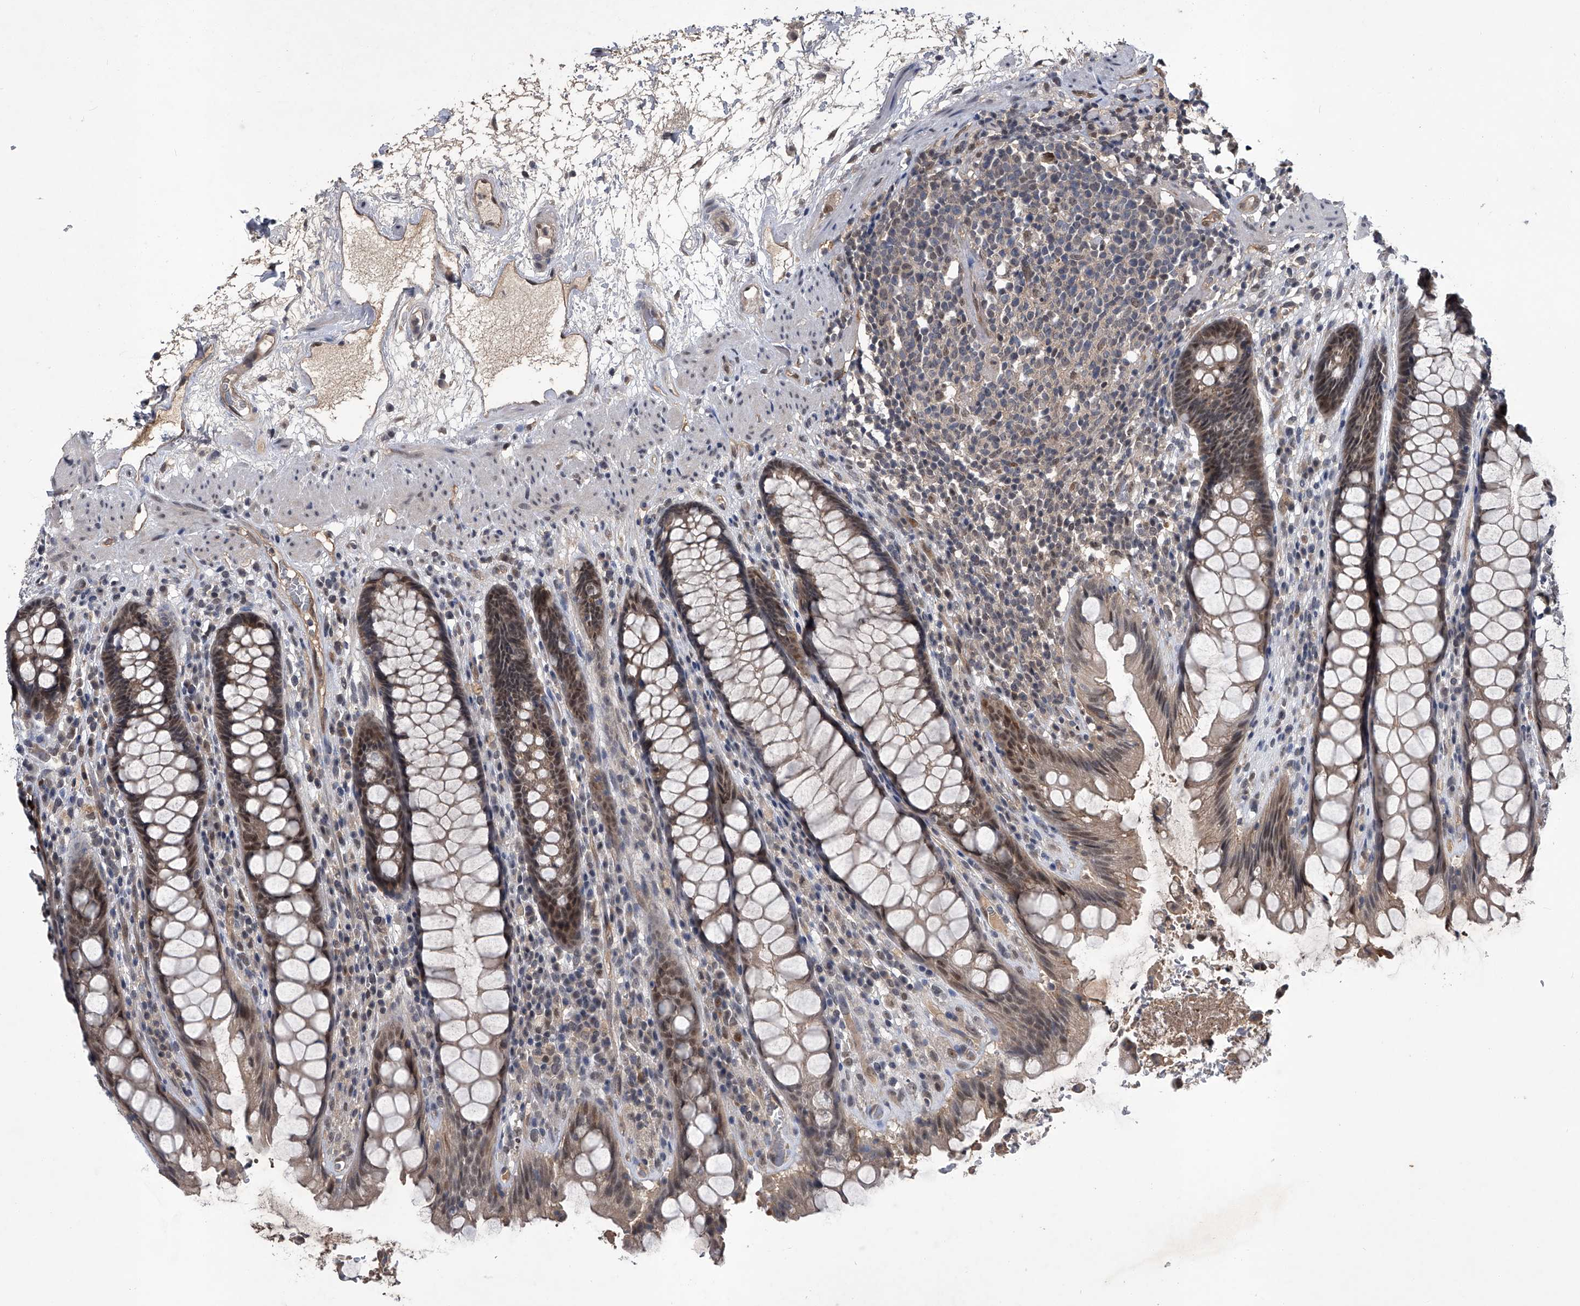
{"staining": {"intensity": "weak", "quantity": "25%-75%", "location": "cytoplasmic/membranous"}, "tissue": "rectum", "cell_type": "Glandular cells", "image_type": "normal", "snomed": [{"axis": "morphology", "description": "Normal tissue, NOS"}, {"axis": "topography", "description": "Rectum"}], "caption": "Brown immunohistochemical staining in unremarkable rectum exhibits weak cytoplasmic/membranous staining in approximately 25%-75% of glandular cells. (Brightfield microscopy of DAB IHC at high magnification).", "gene": "SLC12A8", "patient": {"sex": "male", "age": 64}}